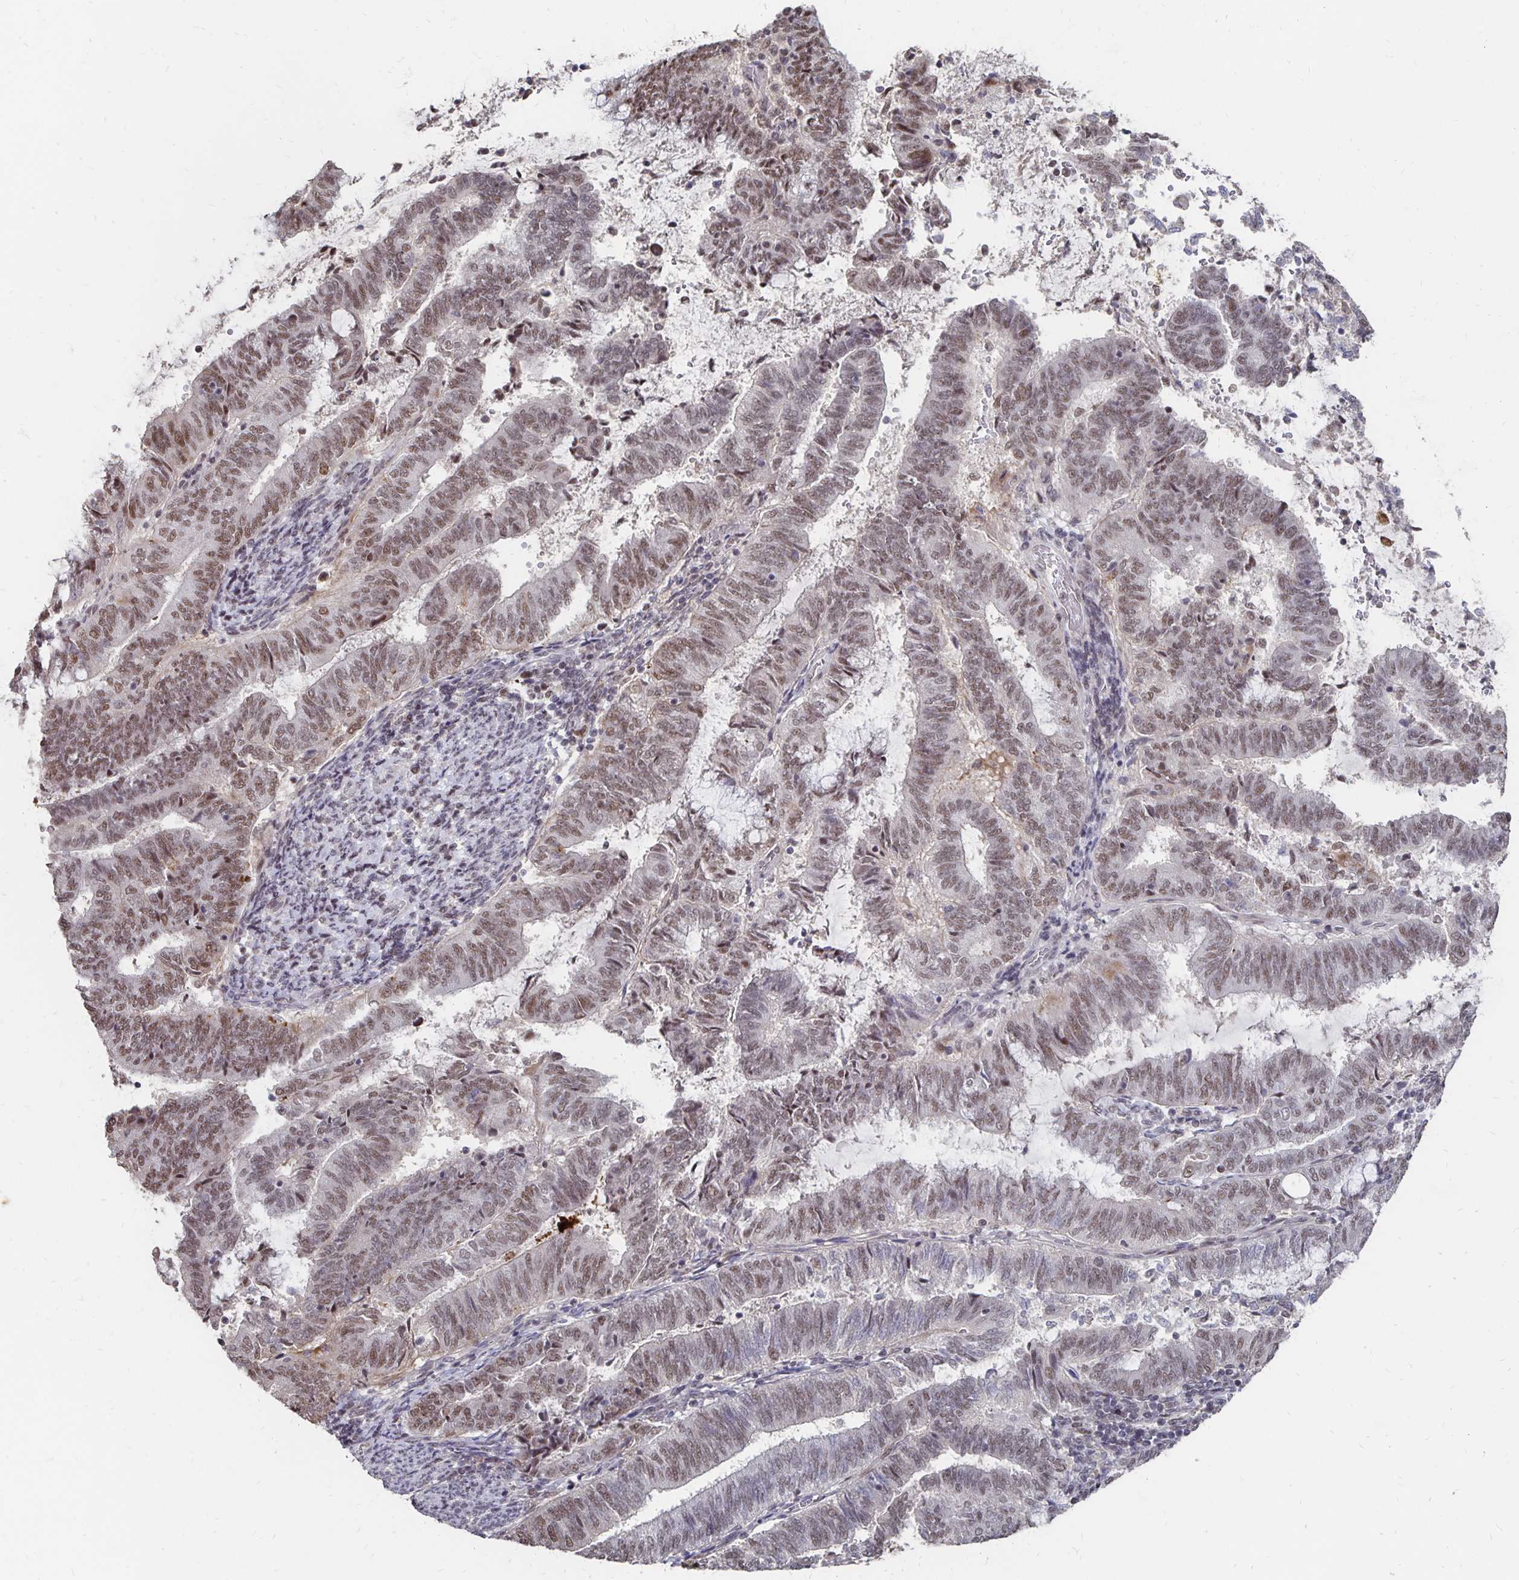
{"staining": {"intensity": "weak", "quantity": "25%-75%", "location": "nuclear"}, "tissue": "endometrial cancer", "cell_type": "Tumor cells", "image_type": "cancer", "snomed": [{"axis": "morphology", "description": "Adenocarcinoma, NOS"}, {"axis": "topography", "description": "Endometrium"}], "caption": "Immunohistochemistry (IHC) of human endometrial cancer exhibits low levels of weak nuclear positivity in about 25%-75% of tumor cells.", "gene": "CLASRP", "patient": {"sex": "female", "age": 65}}